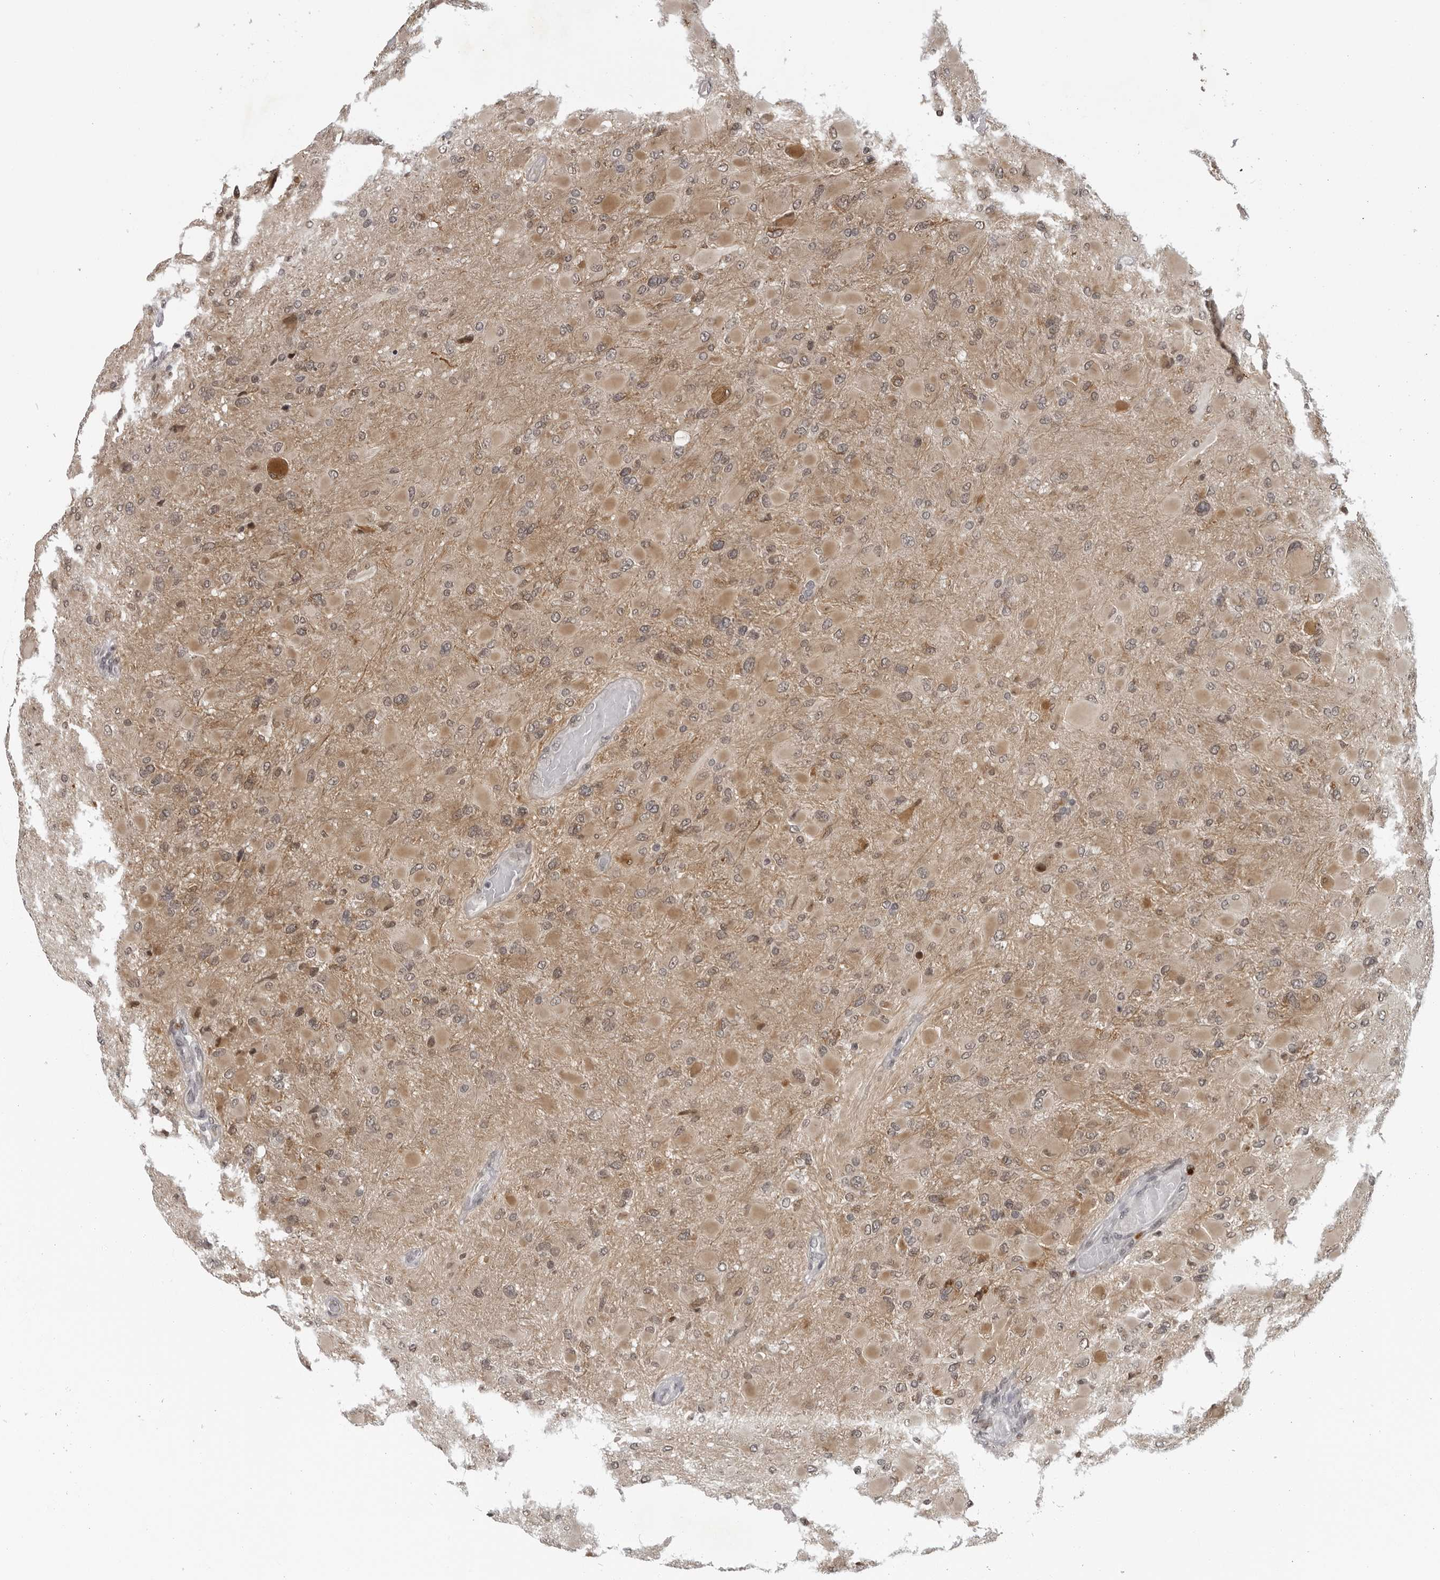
{"staining": {"intensity": "weak", "quantity": "25%-75%", "location": "cytoplasmic/membranous"}, "tissue": "glioma", "cell_type": "Tumor cells", "image_type": "cancer", "snomed": [{"axis": "morphology", "description": "Glioma, malignant, High grade"}, {"axis": "topography", "description": "Cerebral cortex"}], "caption": "Weak cytoplasmic/membranous expression for a protein is appreciated in approximately 25%-75% of tumor cells of glioma using immunohistochemistry (IHC).", "gene": "MAF", "patient": {"sex": "female", "age": 36}}